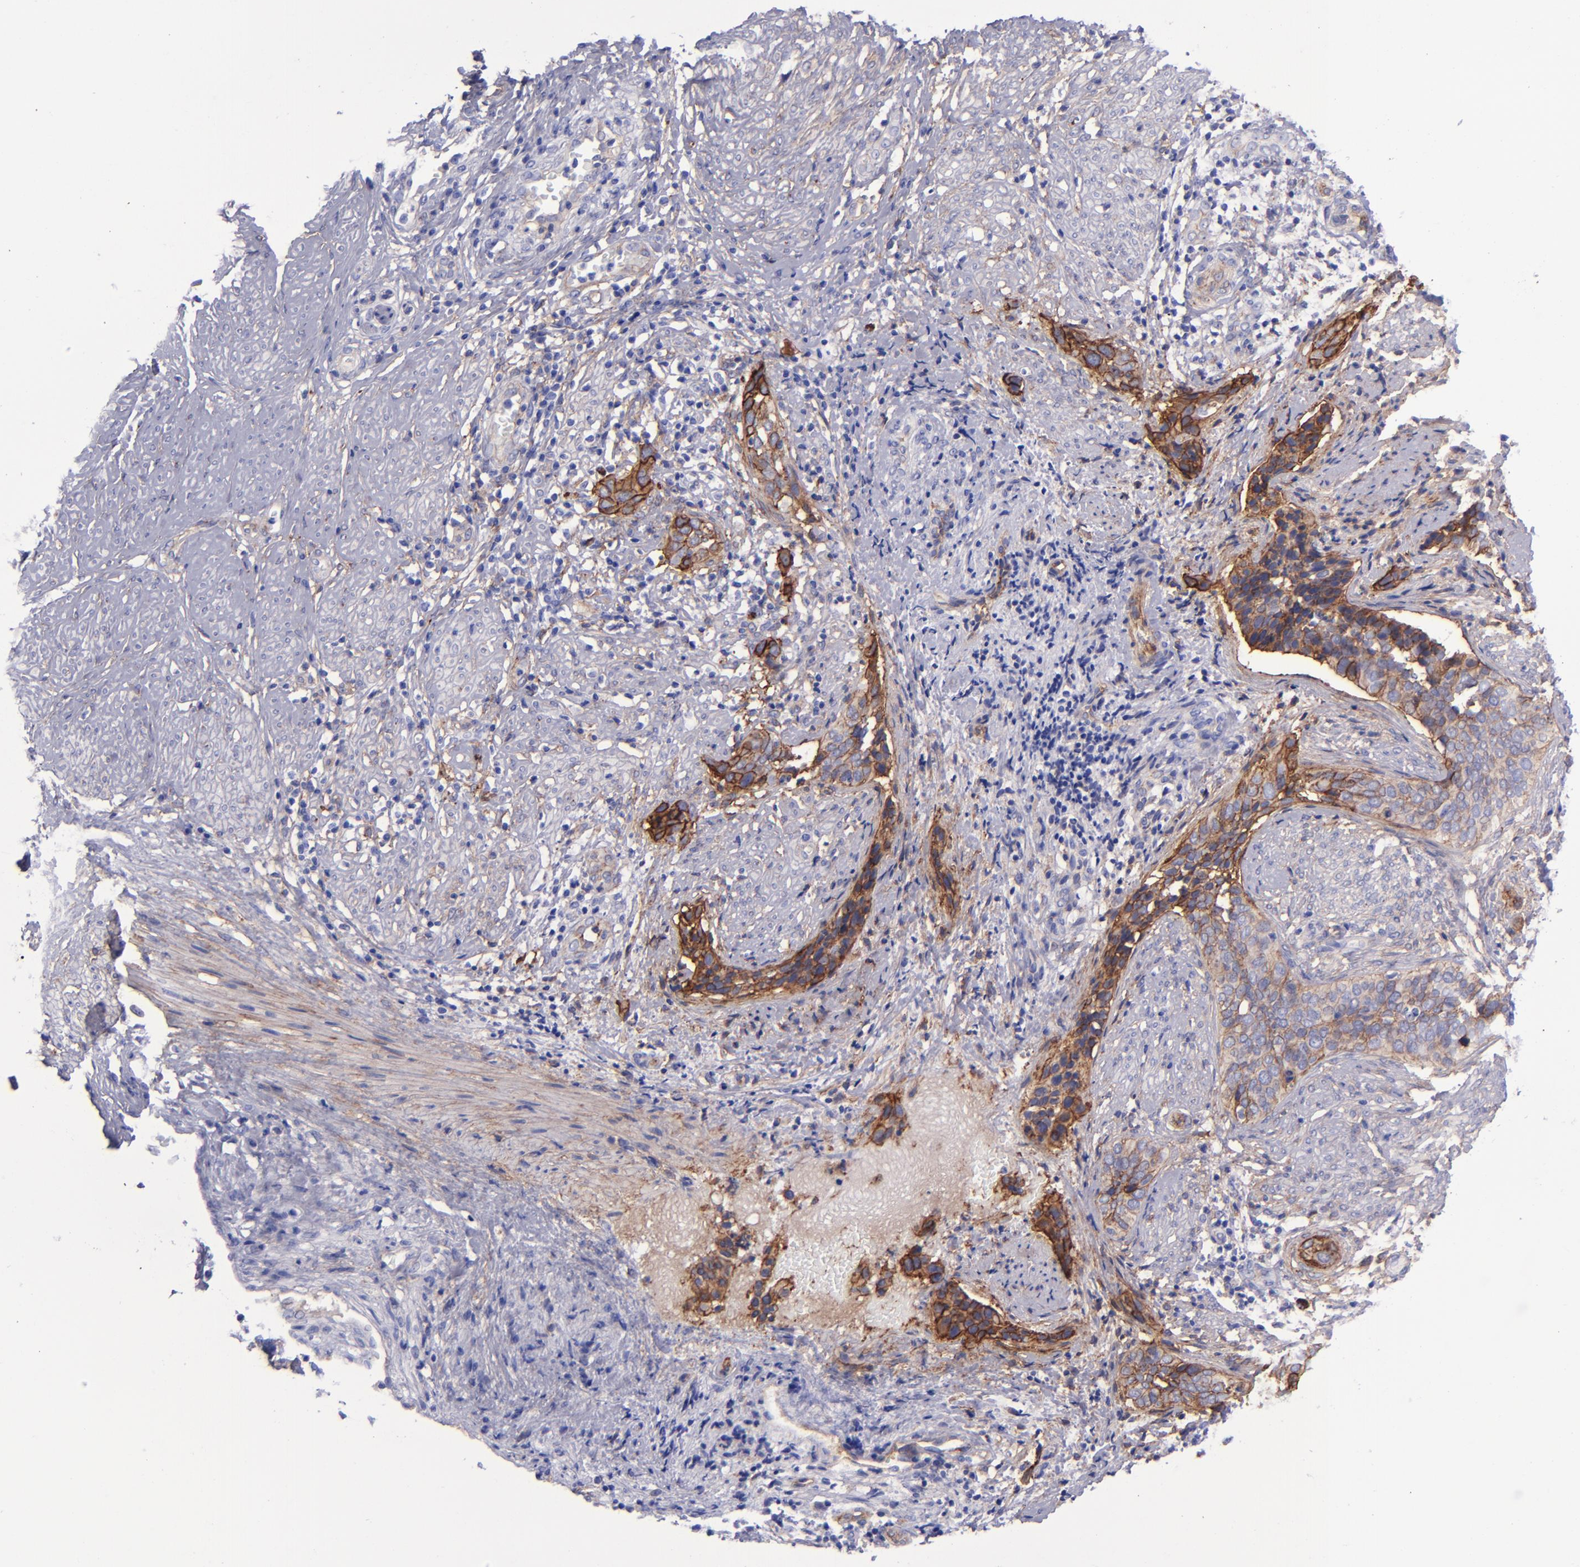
{"staining": {"intensity": "moderate", "quantity": "25%-75%", "location": "cytoplasmic/membranous"}, "tissue": "cervical cancer", "cell_type": "Tumor cells", "image_type": "cancer", "snomed": [{"axis": "morphology", "description": "Squamous cell carcinoma, NOS"}, {"axis": "topography", "description": "Cervix"}], "caption": "Protein staining of cervical squamous cell carcinoma tissue reveals moderate cytoplasmic/membranous positivity in about 25%-75% of tumor cells.", "gene": "ITGAV", "patient": {"sex": "female", "age": 31}}